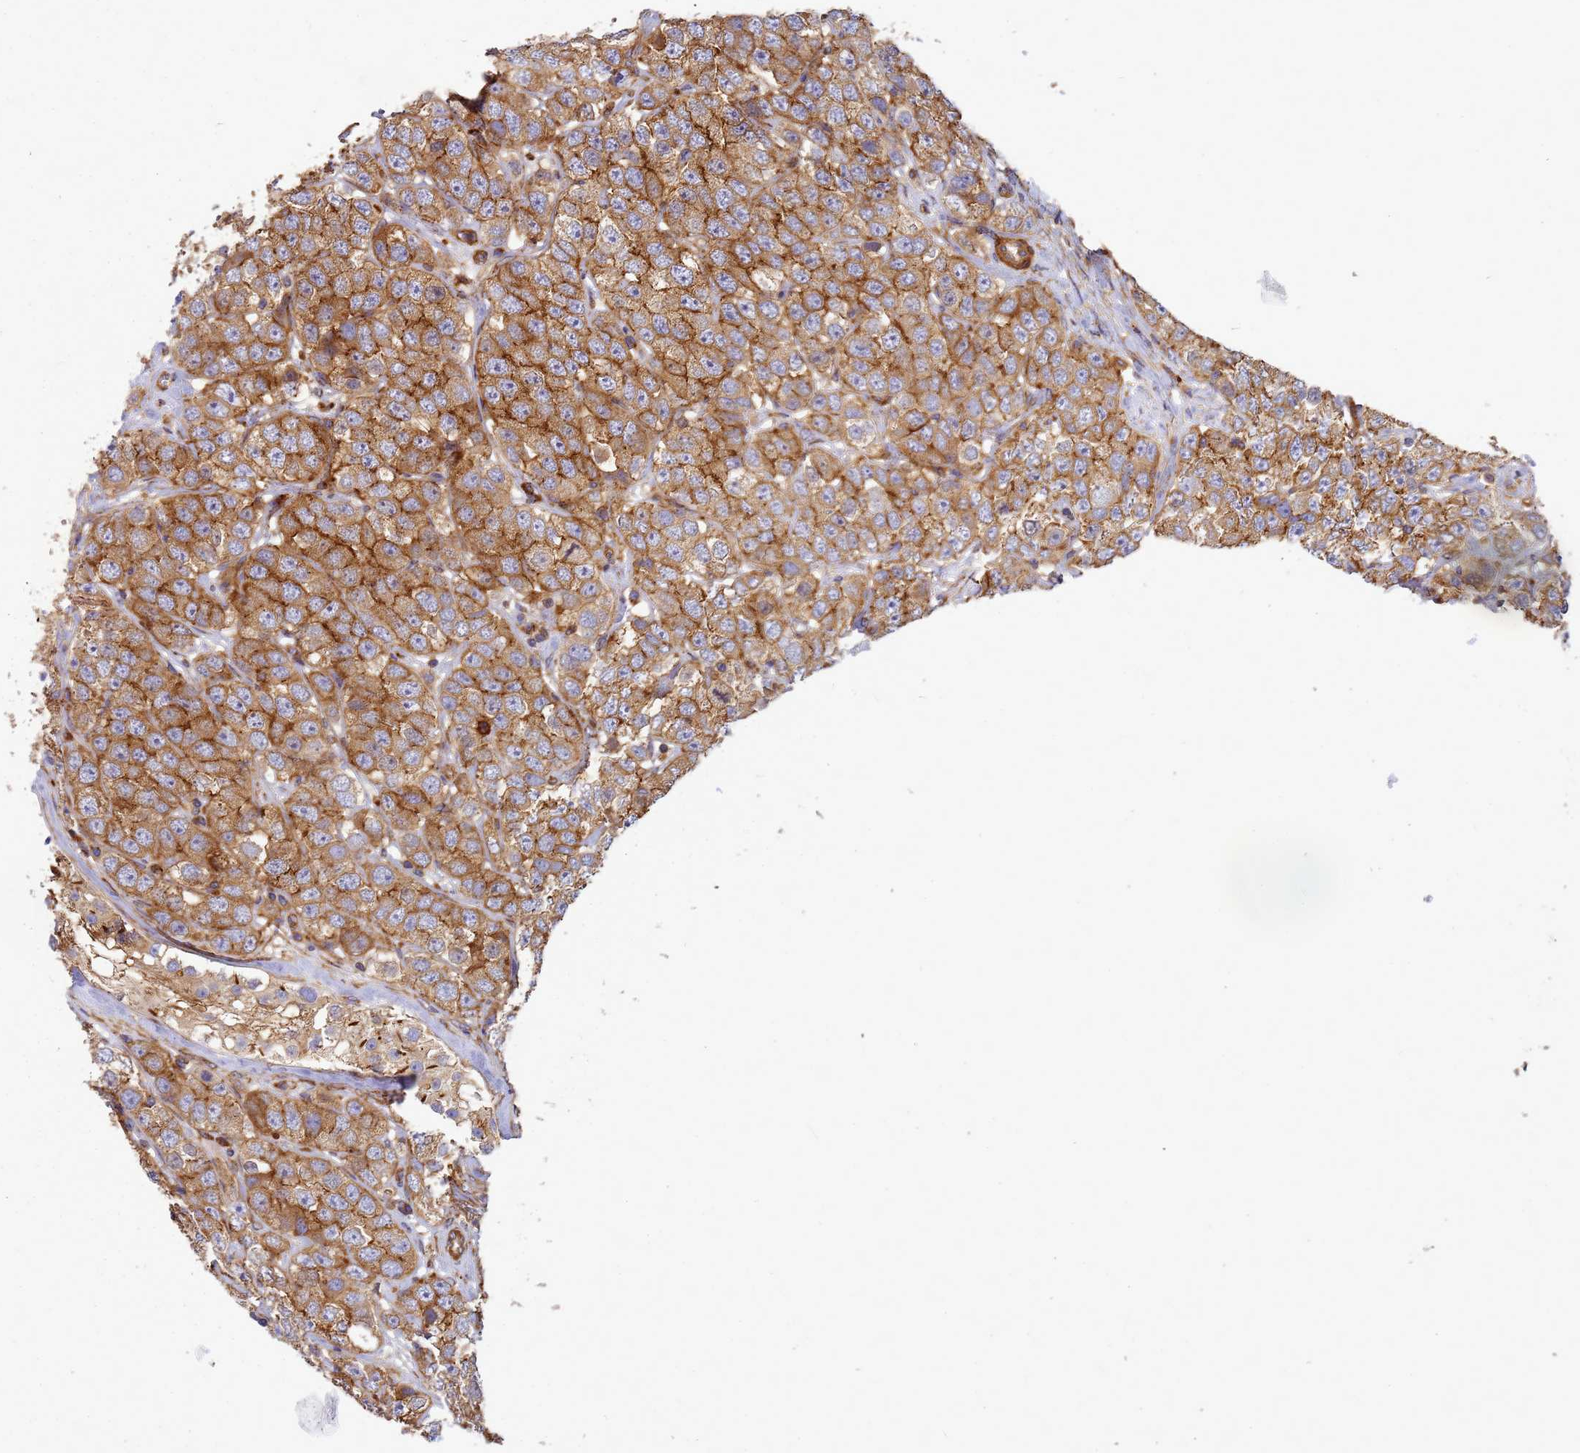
{"staining": {"intensity": "strong", "quantity": ">75%", "location": "cytoplasmic/membranous"}, "tissue": "testis cancer", "cell_type": "Tumor cells", "image_type": "cancer", "snomed": [{"axis": "morphology", "description": "Seminoma, NOS"}, {"axis": "topography", "description": "Testis"}], "caption": "Approximately >75% of tumor cells in testis cancer (seminoma) demonstrate strong cytoplasmic/membranous protein positivity as visualized by brown immunohistochemical staining.", "gene": "C2CD5", "patient": {"sex": "male", "age": 28}}